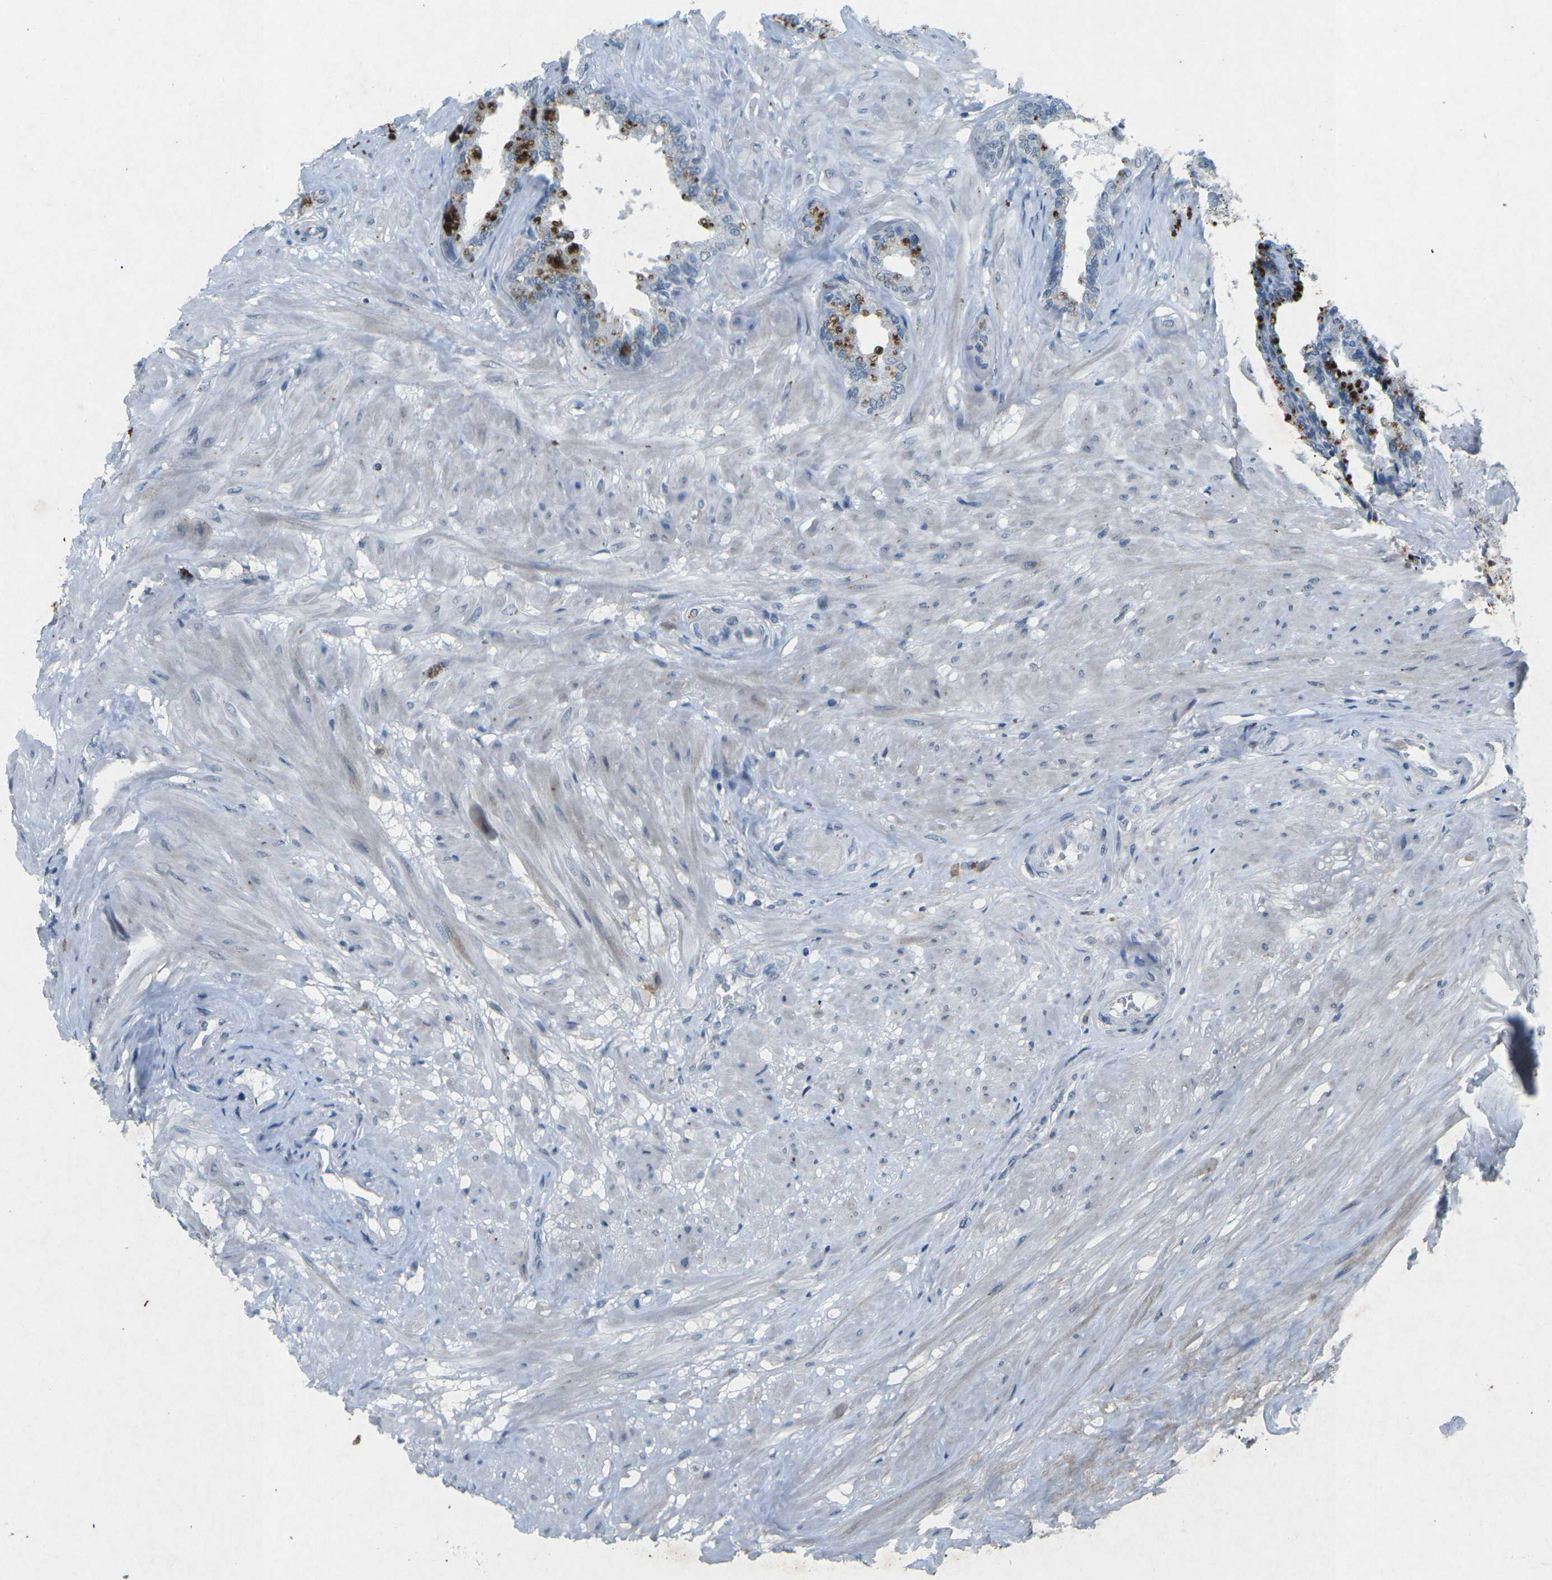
{"staining": {"intensity": "strong", "quantity": "25%-75%", "location": "cytoplasmic/membranous"}, "tissue": "seminal vesicle", "cell_type": "Glandular cells", "image_type": "normal", "snomed": [{"axis": "morphology", "description": "Normal tissue, NOS"}, {"axis": "topography", "description": "Seminal veicle"}], "caption": "Human seminal vesicle stained with a brown dye displays strong cytoplasmic/membranous positive staining in approximately 25%-75% of glandular cells.", "gene": "A1BG", "patient": {"sex": "male", "age": 46}}